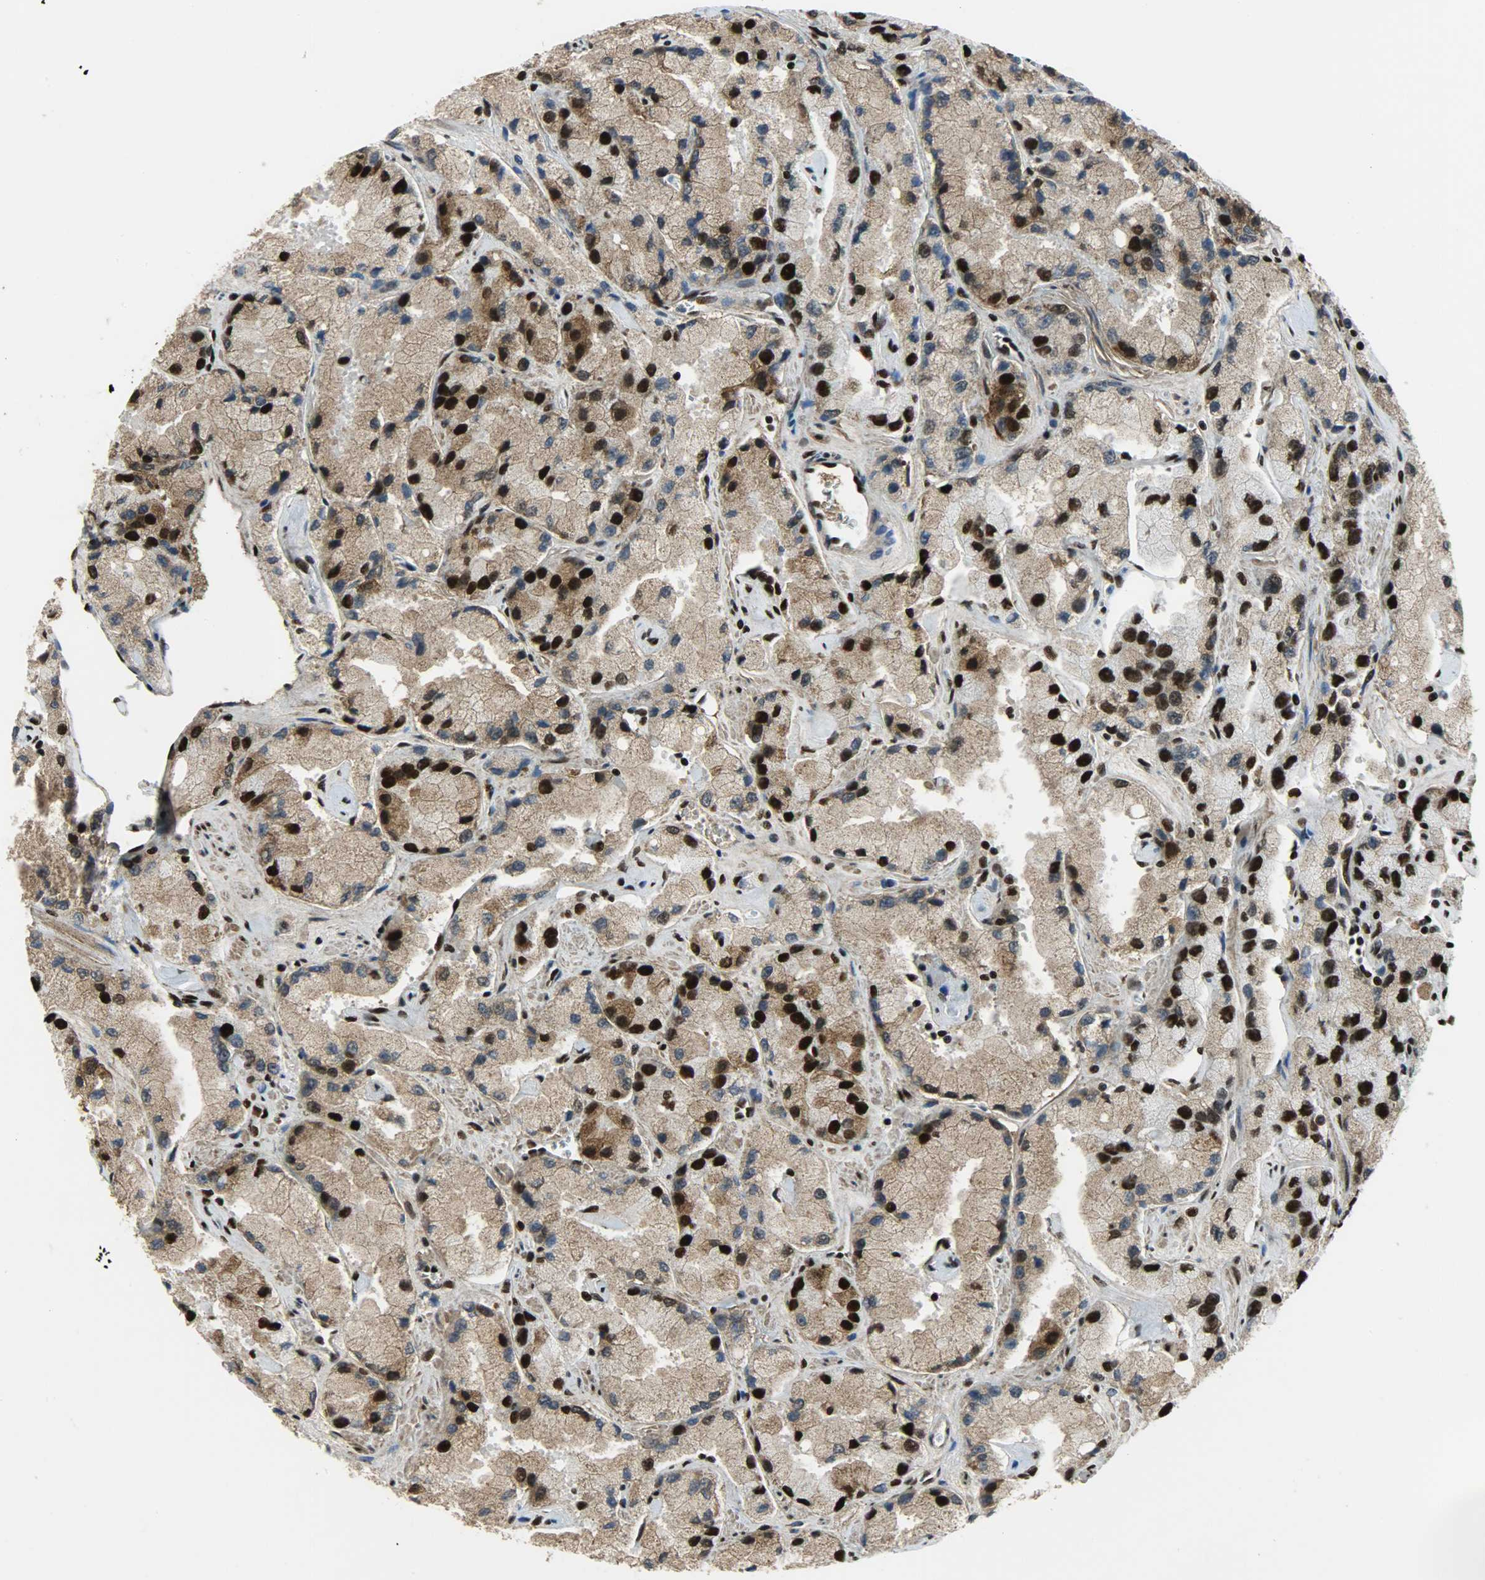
{"staining": {"intensity": "strong", "quantity": "25%-75%", "location": "cytoplasmic/membranous,nuclear"}, "tissue": "prostate cancer", "cell_type": "Tumor cells", "image_type": "cancer", "snomed": [{"axis": "morphology", "description": "Adenocarcinoma, High grade"}, {"axis": "topography", "description": "Prostate"}], "caption": "Protein staining reveals strong cytoplasmic/membranous and nuclear staining in about 25%-75% of tumor cells in high-grade adenocarcinoma (prostate). (DAB (3,3'-diaminobenzidine) IHC with brightfield microscopy, high magnification).", "gene": "SSB", "patient": {"sex": "male", "age": 58}}